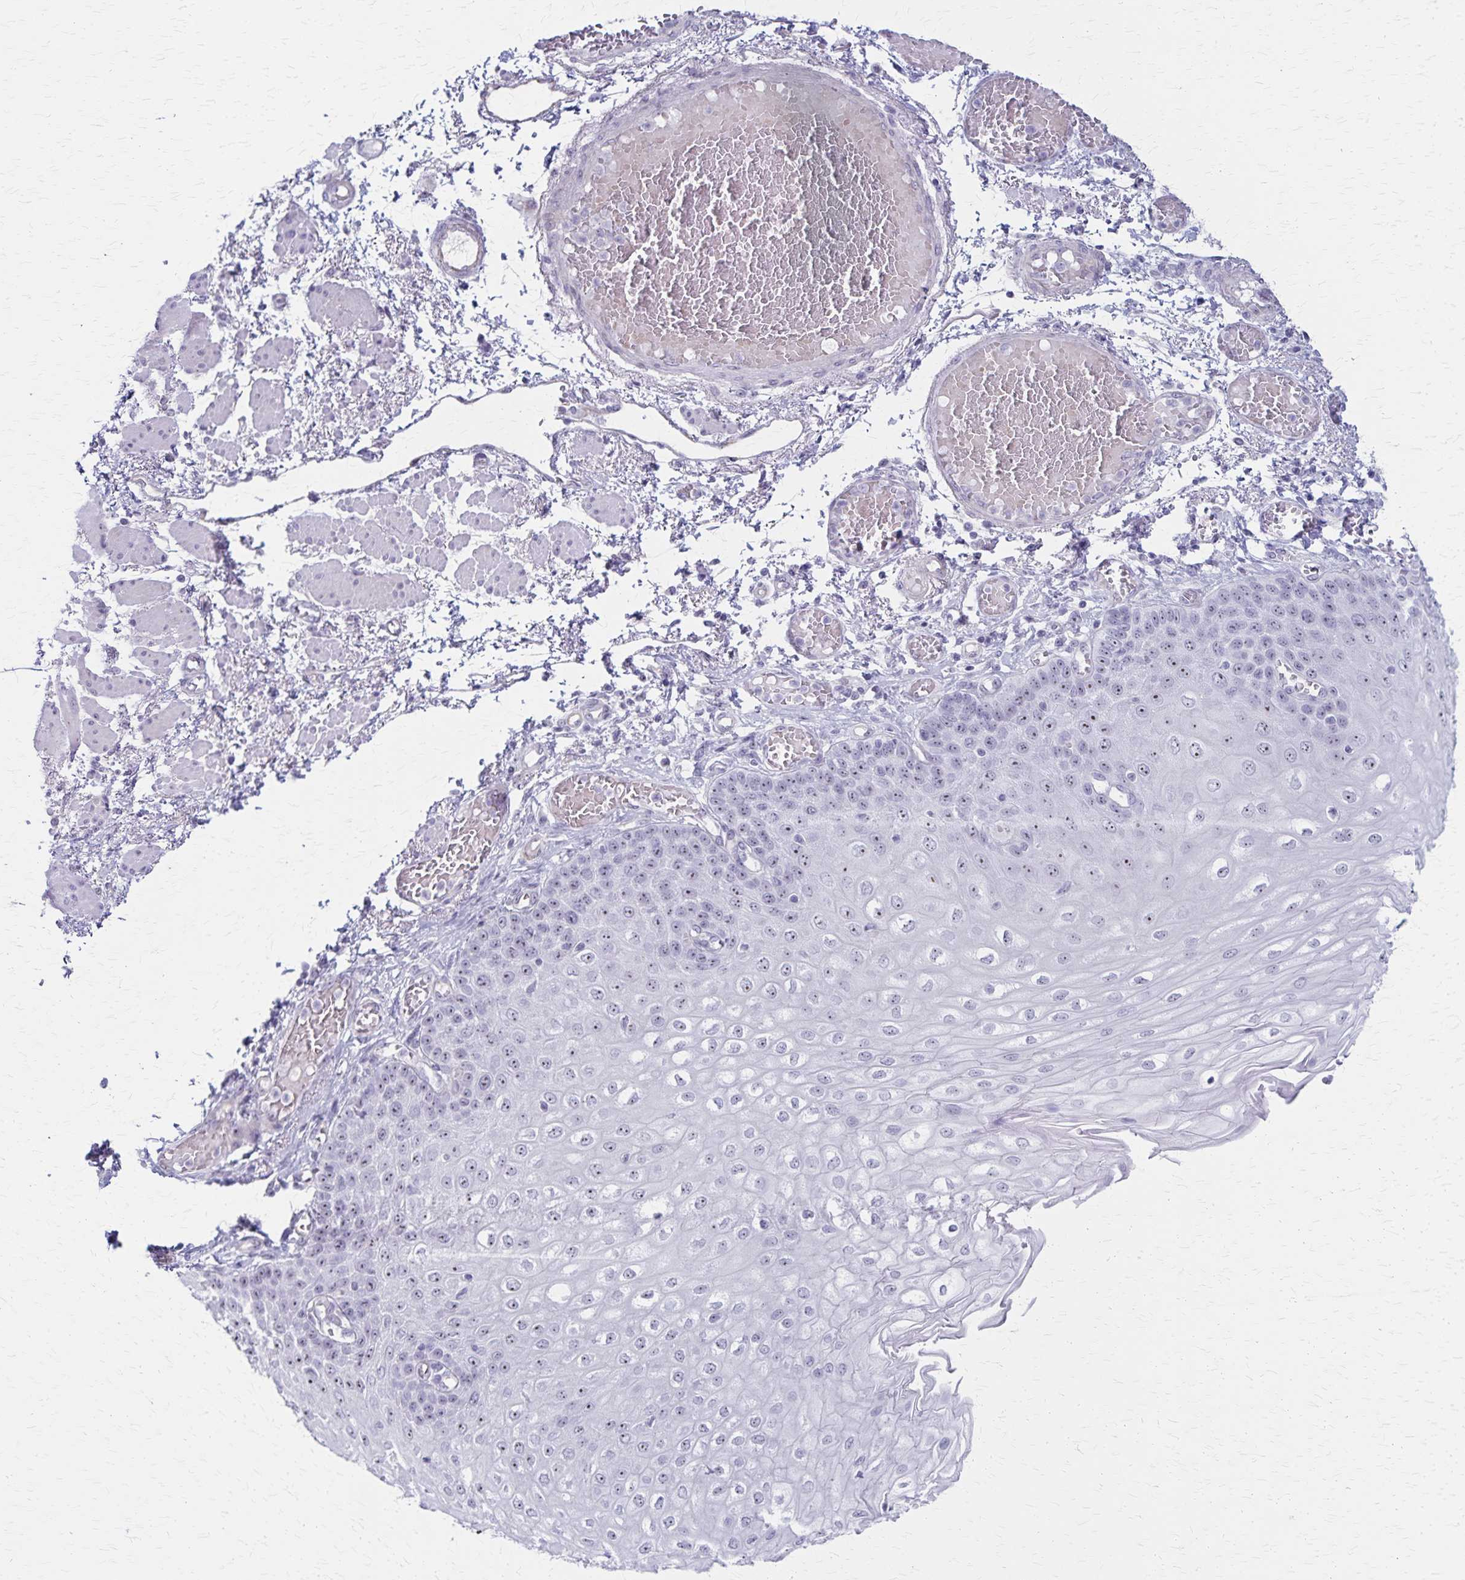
{"staining": {"intensity": "weak", "quantity": "25%-75%", "location": "nuclear"}, "tissue": "esophagus", "cell_type": "Squamous epithelial cells", "image_type": "normal", "snomed": [{"axis": "morphology", "description": "Normal tissue, NOS"}, {"axis": "morphology", "description": "Adenocarcinoma, NOS"}, {"axis": "topography", "description": "Esophagus"}], "caption": "An image showing weak nuclear expression in about 25%-75% of squamous epithelial cells in unremarkable esophagus, as visualized by brown immunohistochemical staining.", "gene": "DLK2", "patient": {"sex": "male", "age": 81}}